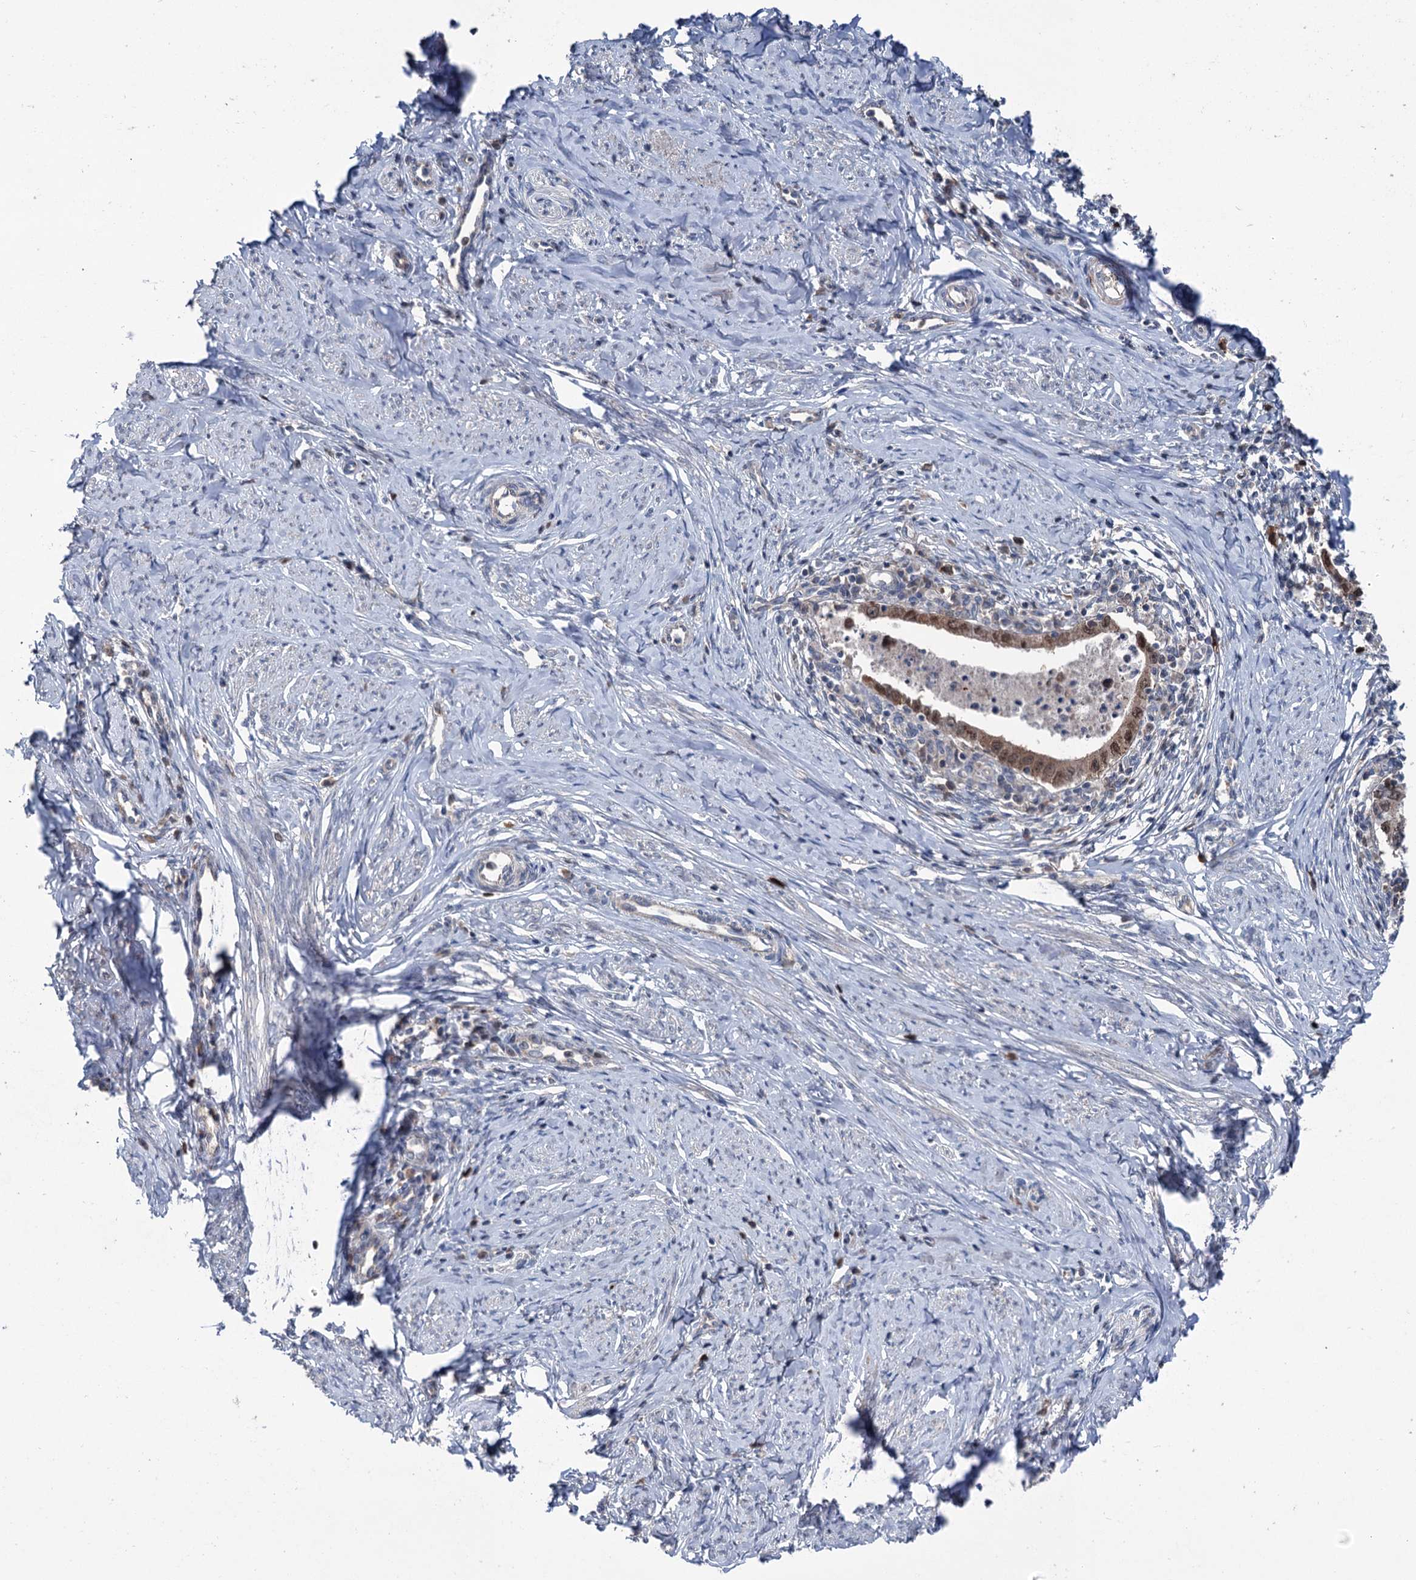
{"staining": {"intensity": "moderate", "quantity": ">75%", "location": "cytoplasmic/membranous,nuclear"}, "tissue": "cervical cancer", "cell_type": "Tumor cells", "image_type": "cancer", "snomed": [{"axis": "morphology", "description": "Adenocarcinoma, NOS"}, {"axis": "topography", "description": "Cervix"}], "caption": "This is an image of IHC staining of adenocarcinoma (cervical), which shows moderate staining in the cytoplasmic/membranous and nuclear of tumor cells.", "gene": "NCAPD2", "patient": {"sex": "female", "age": 36}}